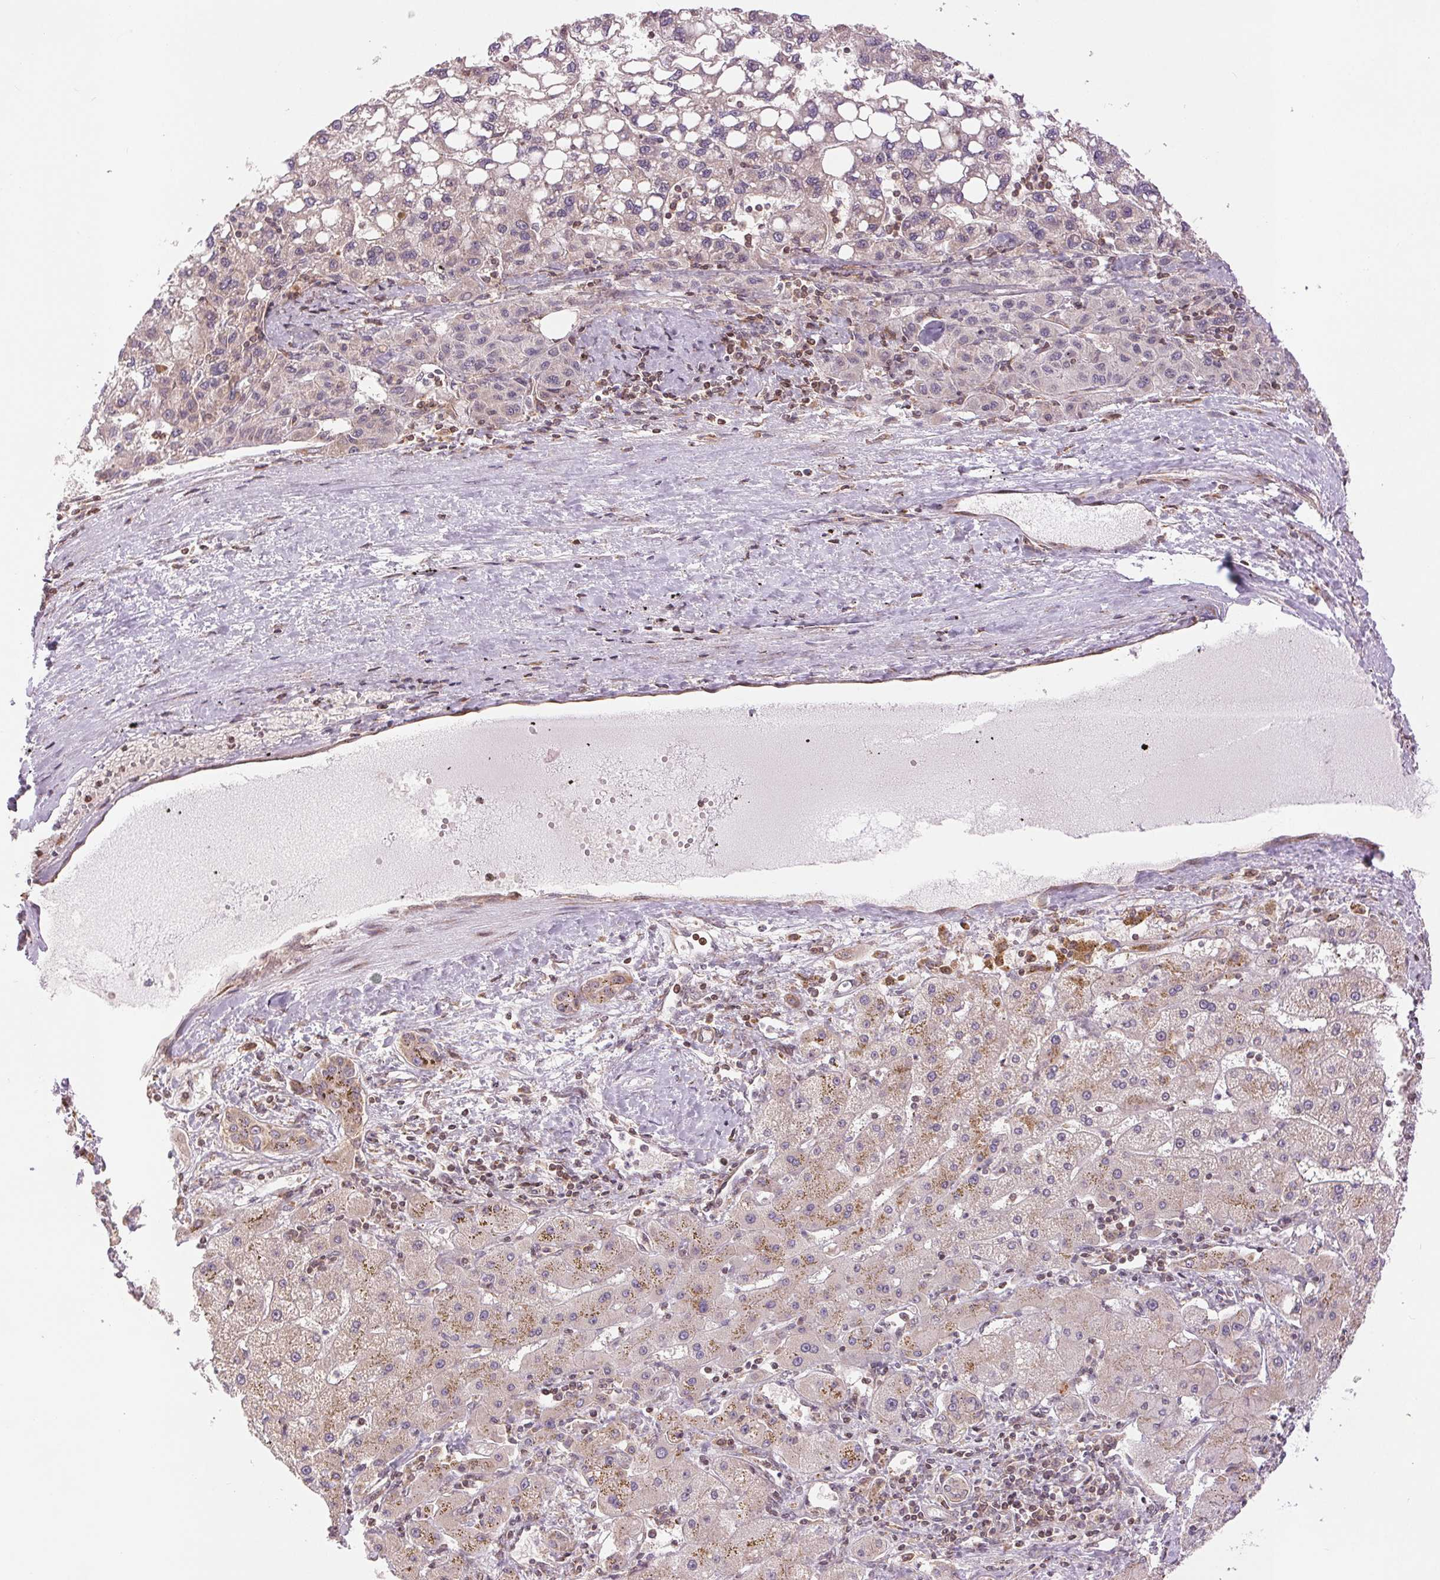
{"staining": {"intensity": "negative", "quantity": "none", "location": "none"}, "tissue": "liver cancer", "cell_type": "Tumor cells", "image_type": "cancer", "snomed": [{"axis": "morphology", "description": "Carcinoma, Hepatocellular, NOS"}, {"axis": "topography", "description": "Liver"}], "caption": "Tumor cells show no significant staining in liver cancer (hepatocellular carcinoma). (Brightfield microscopy of DAB immunohistochemistry at high magnification).", "gene": "BTF3L4", "patient": {"sex": "female", "age": 82}}